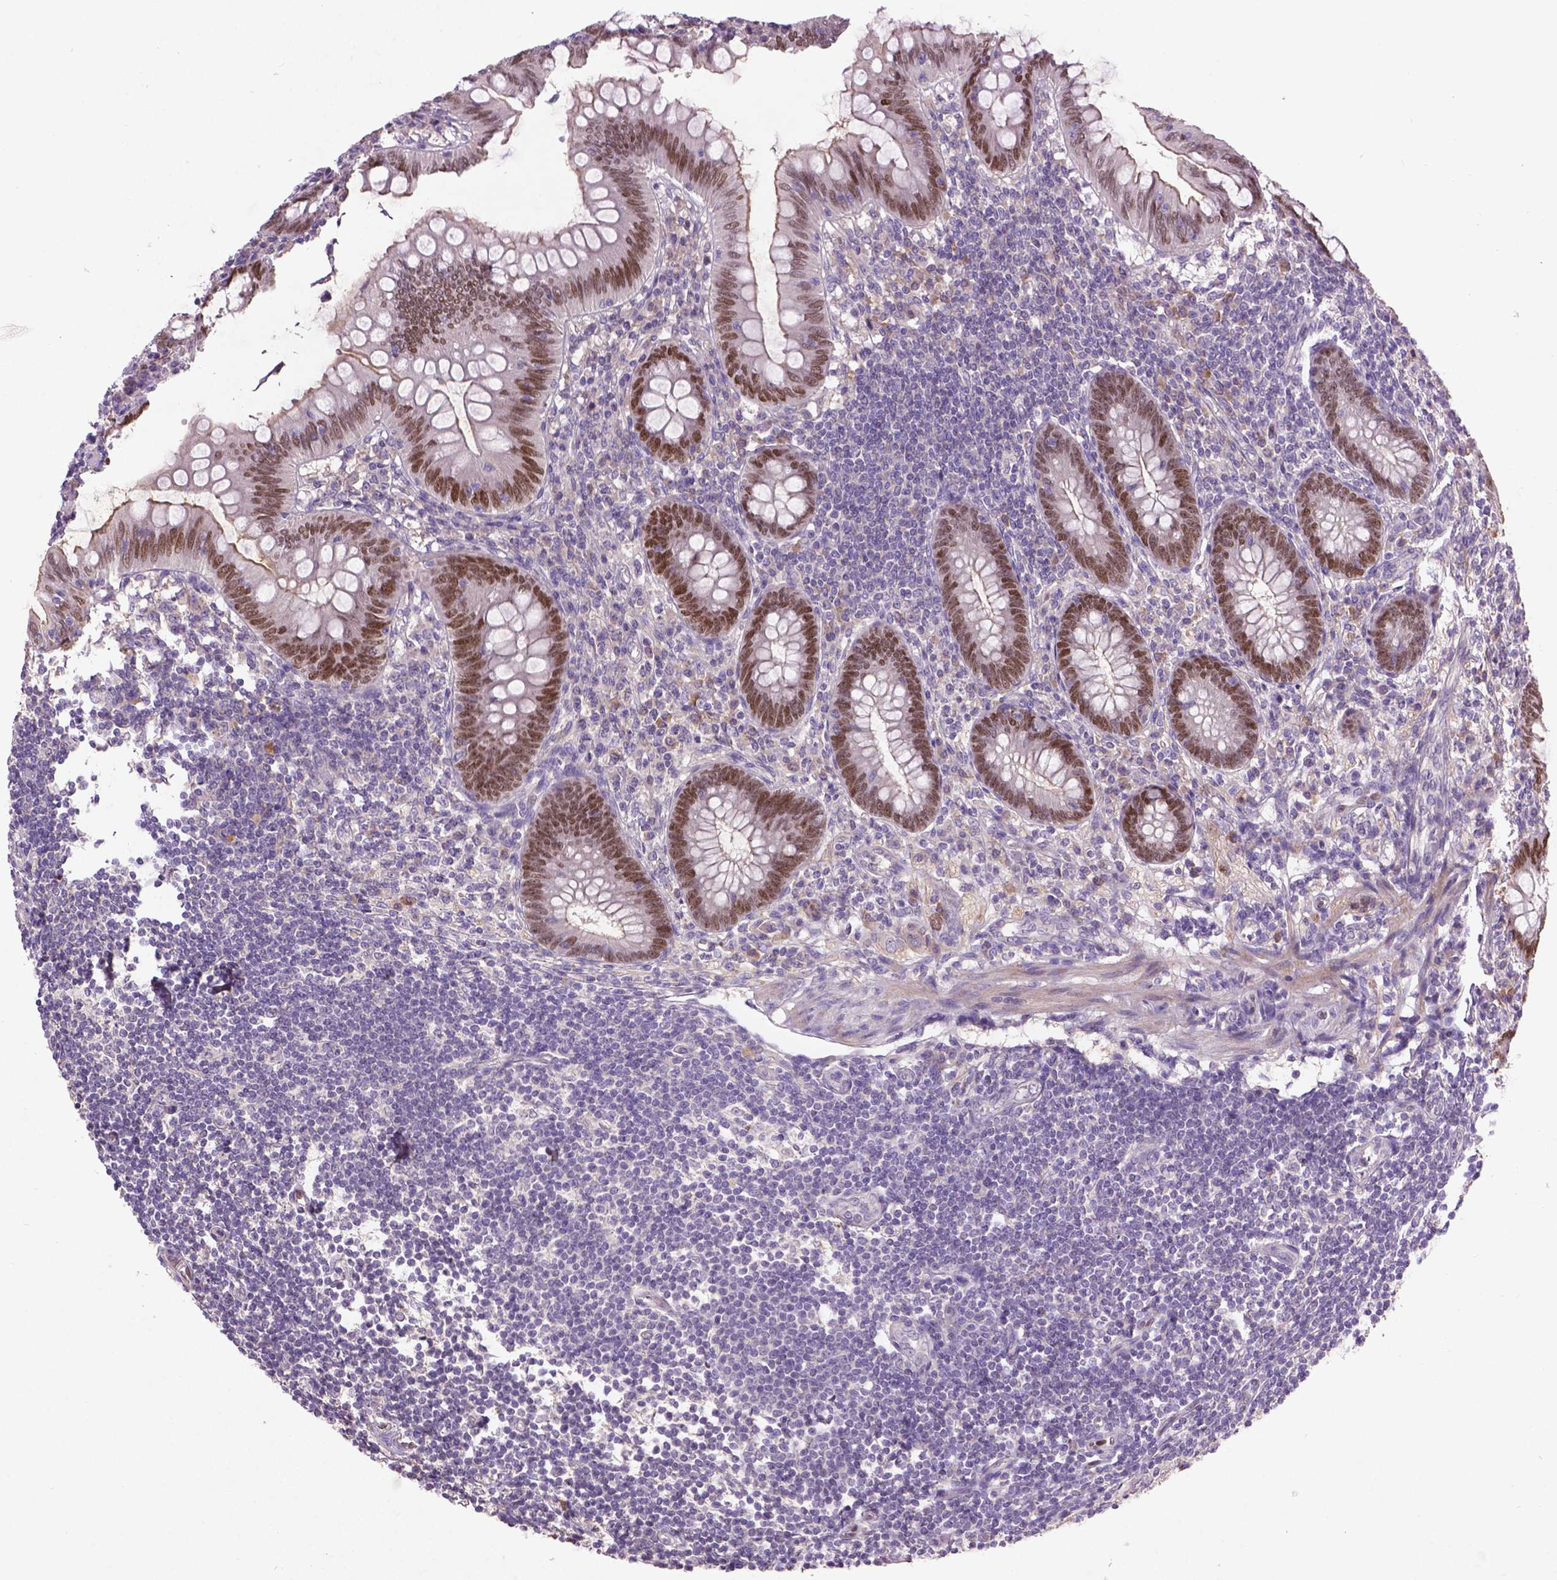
{"staining": {"intensity": "strong", "quantity": "25%-75%", "location": "nuclear"}, "tissue": "appendix", "cell_type": "Glandular cells", "image_type": "normal", "snomed": [{"axis": "morphology", "description": "Normal tissue, NOS"}, {"axis": "topography", "description": "Appendix"}], "caption": "Brown immunohistochemical staining in benign appendix displays strong nuclear positivity in about 25%-75% of glandular cells.", "gene": "SOX17", "patient": {"sex": "female", "age": 57}}